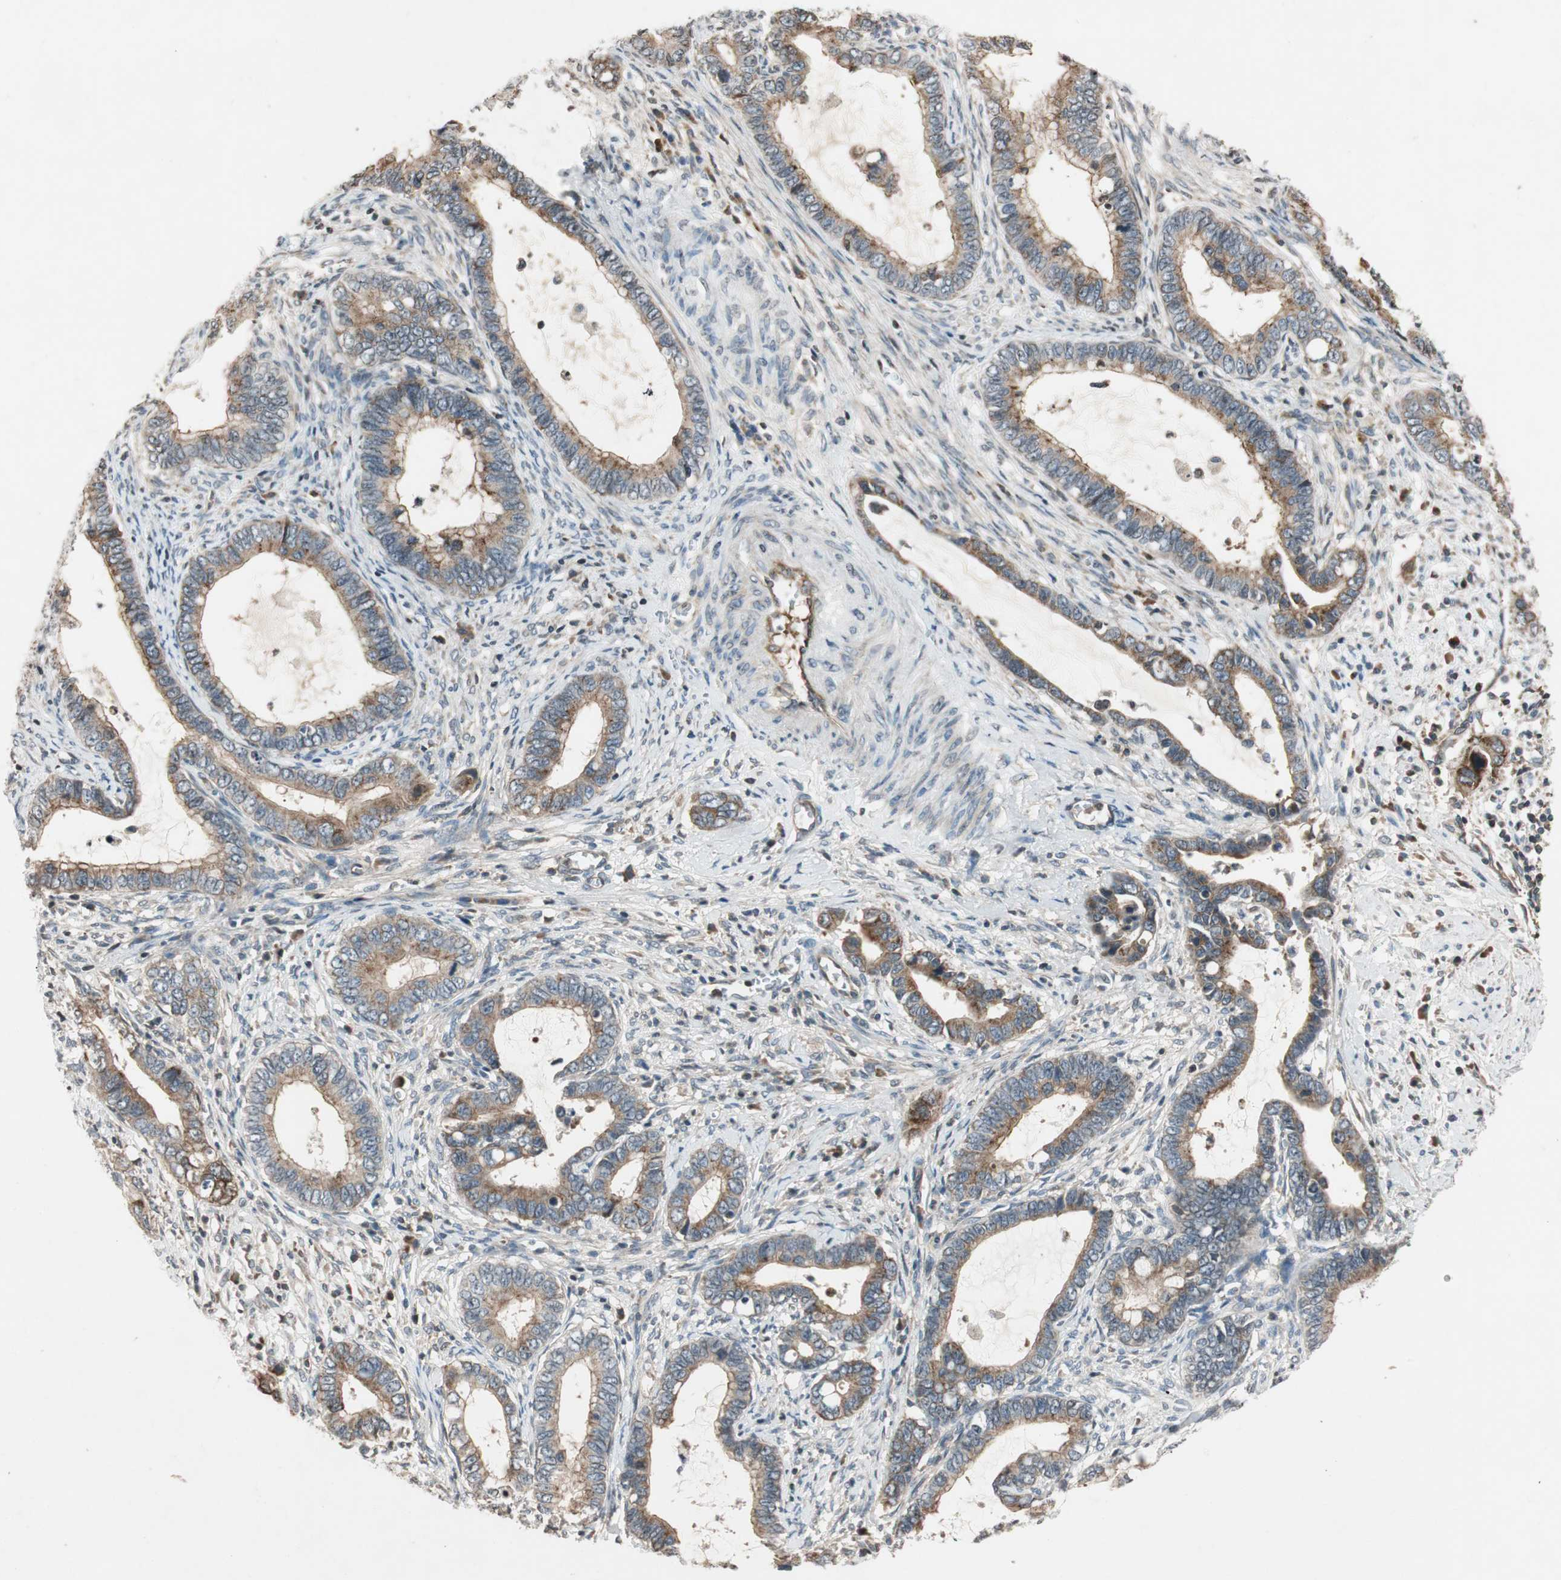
{"staining": {"intensity": "moderate", "quantity": ">75%", "location": "cytoplasmic/membranous"}, "tissue": "cervical cancer", "cell_type": "Tumor cells", "image_type": "cancer", "snomed": [{"axis": "morphology", "description": "Adenocarcinoma, NOS"}, {"axis": "topography", "description": "Cervix"}], "caption": "Approximately >75% of tumor cells in adenocarcinoma (cervical) demonstrate moderate cytoplasmic/membranous protein staining as visualized by brown immunohistochemical staining.", "gene": "GCLM", "patient": {"sex": "female", "age": 44}}